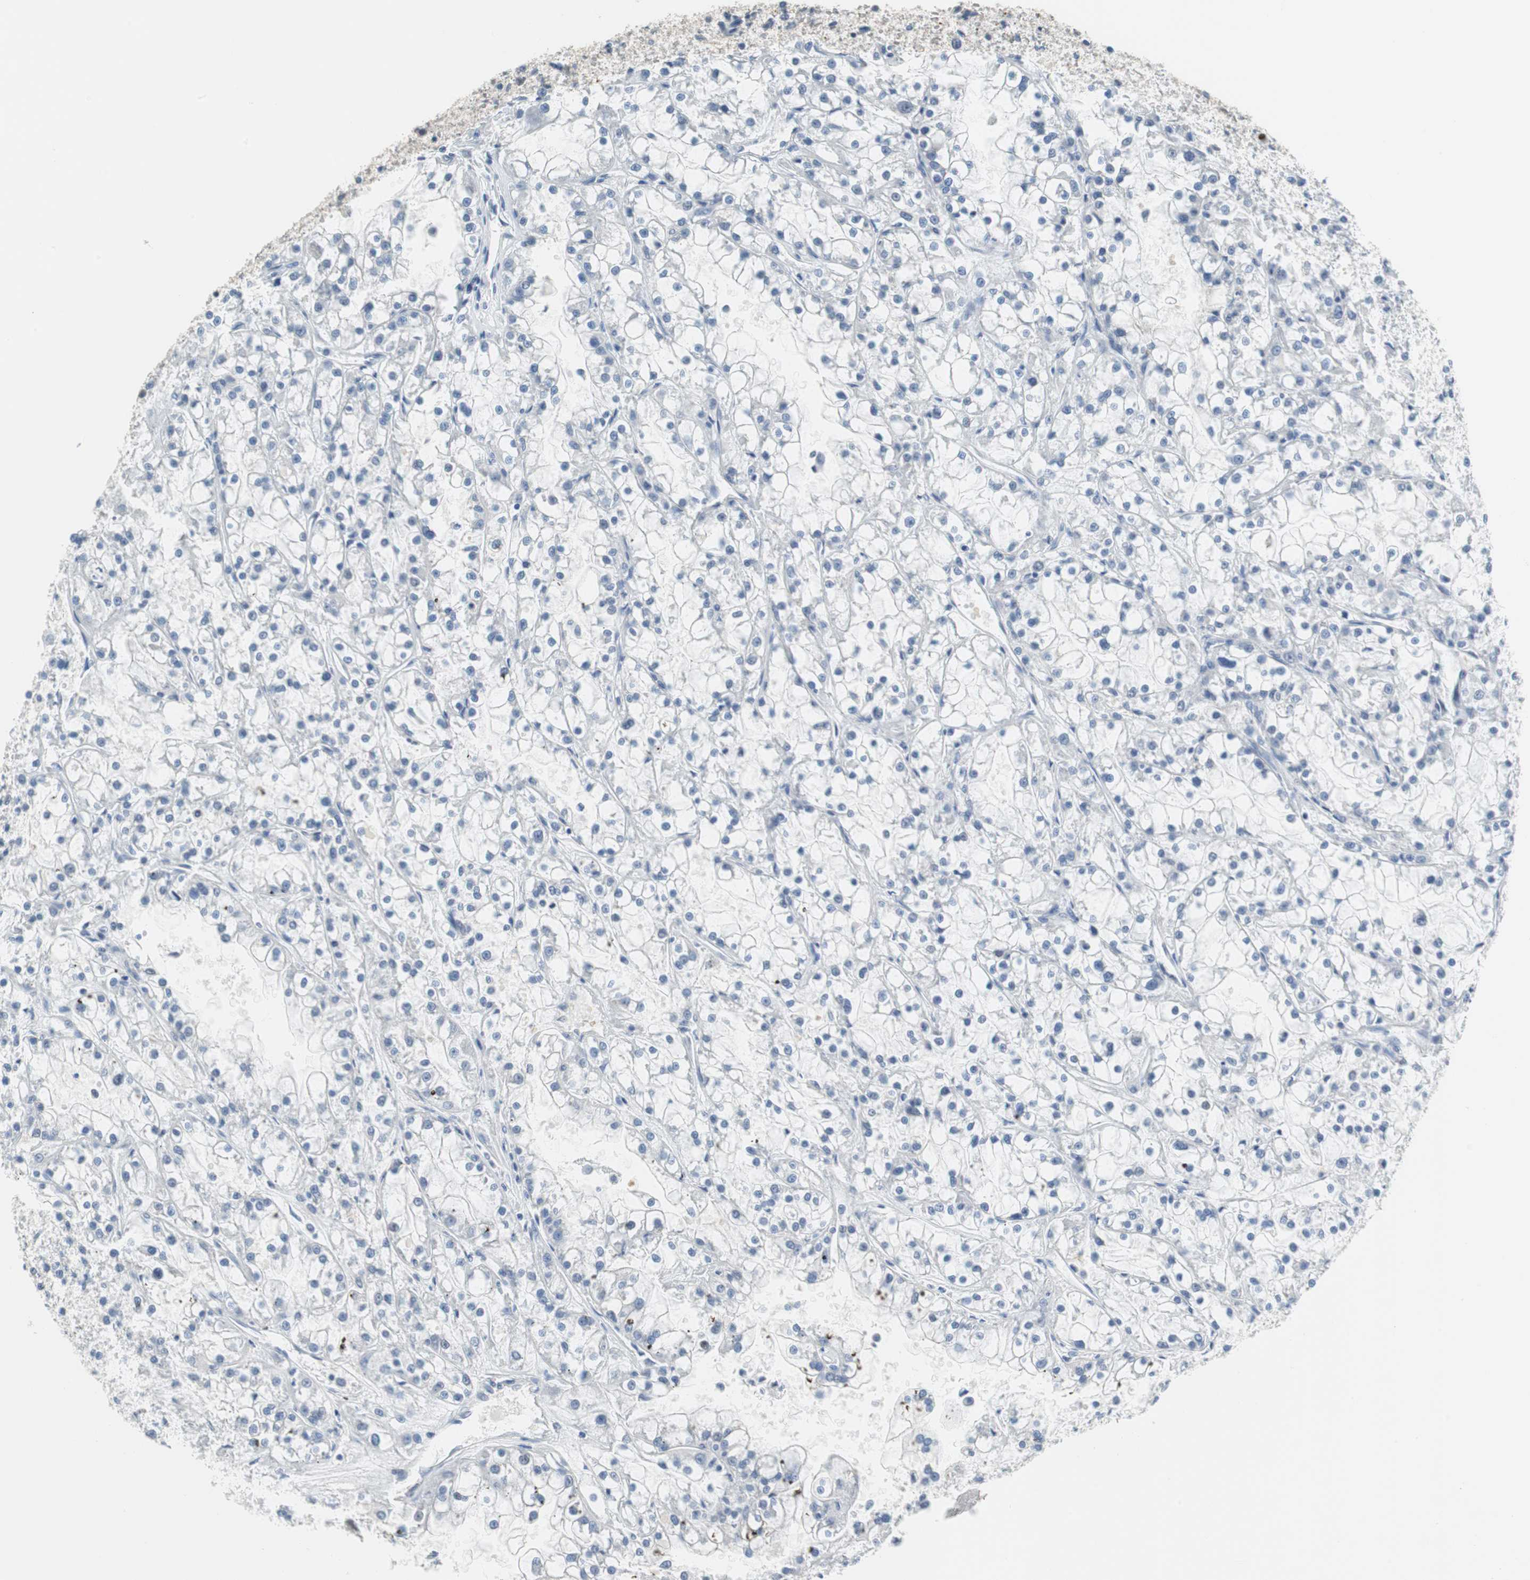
{"staining": {"intensity": "negative", "quantity": "none", "location": "none"}, "tissue": "renal cancer", "cell_type": "Tumor cells", "image_type": "cancer", "snomed": [{"axis": "morphology", "description": "Adenocarcinoma, NOS"}, {"axis": "topography", "description": "Kidney"}], "caption": "Tumor cells show no significant protein expression in renal cancer.", "gene": "MUC7", "patient": {"sex": "female", "age": 52}}